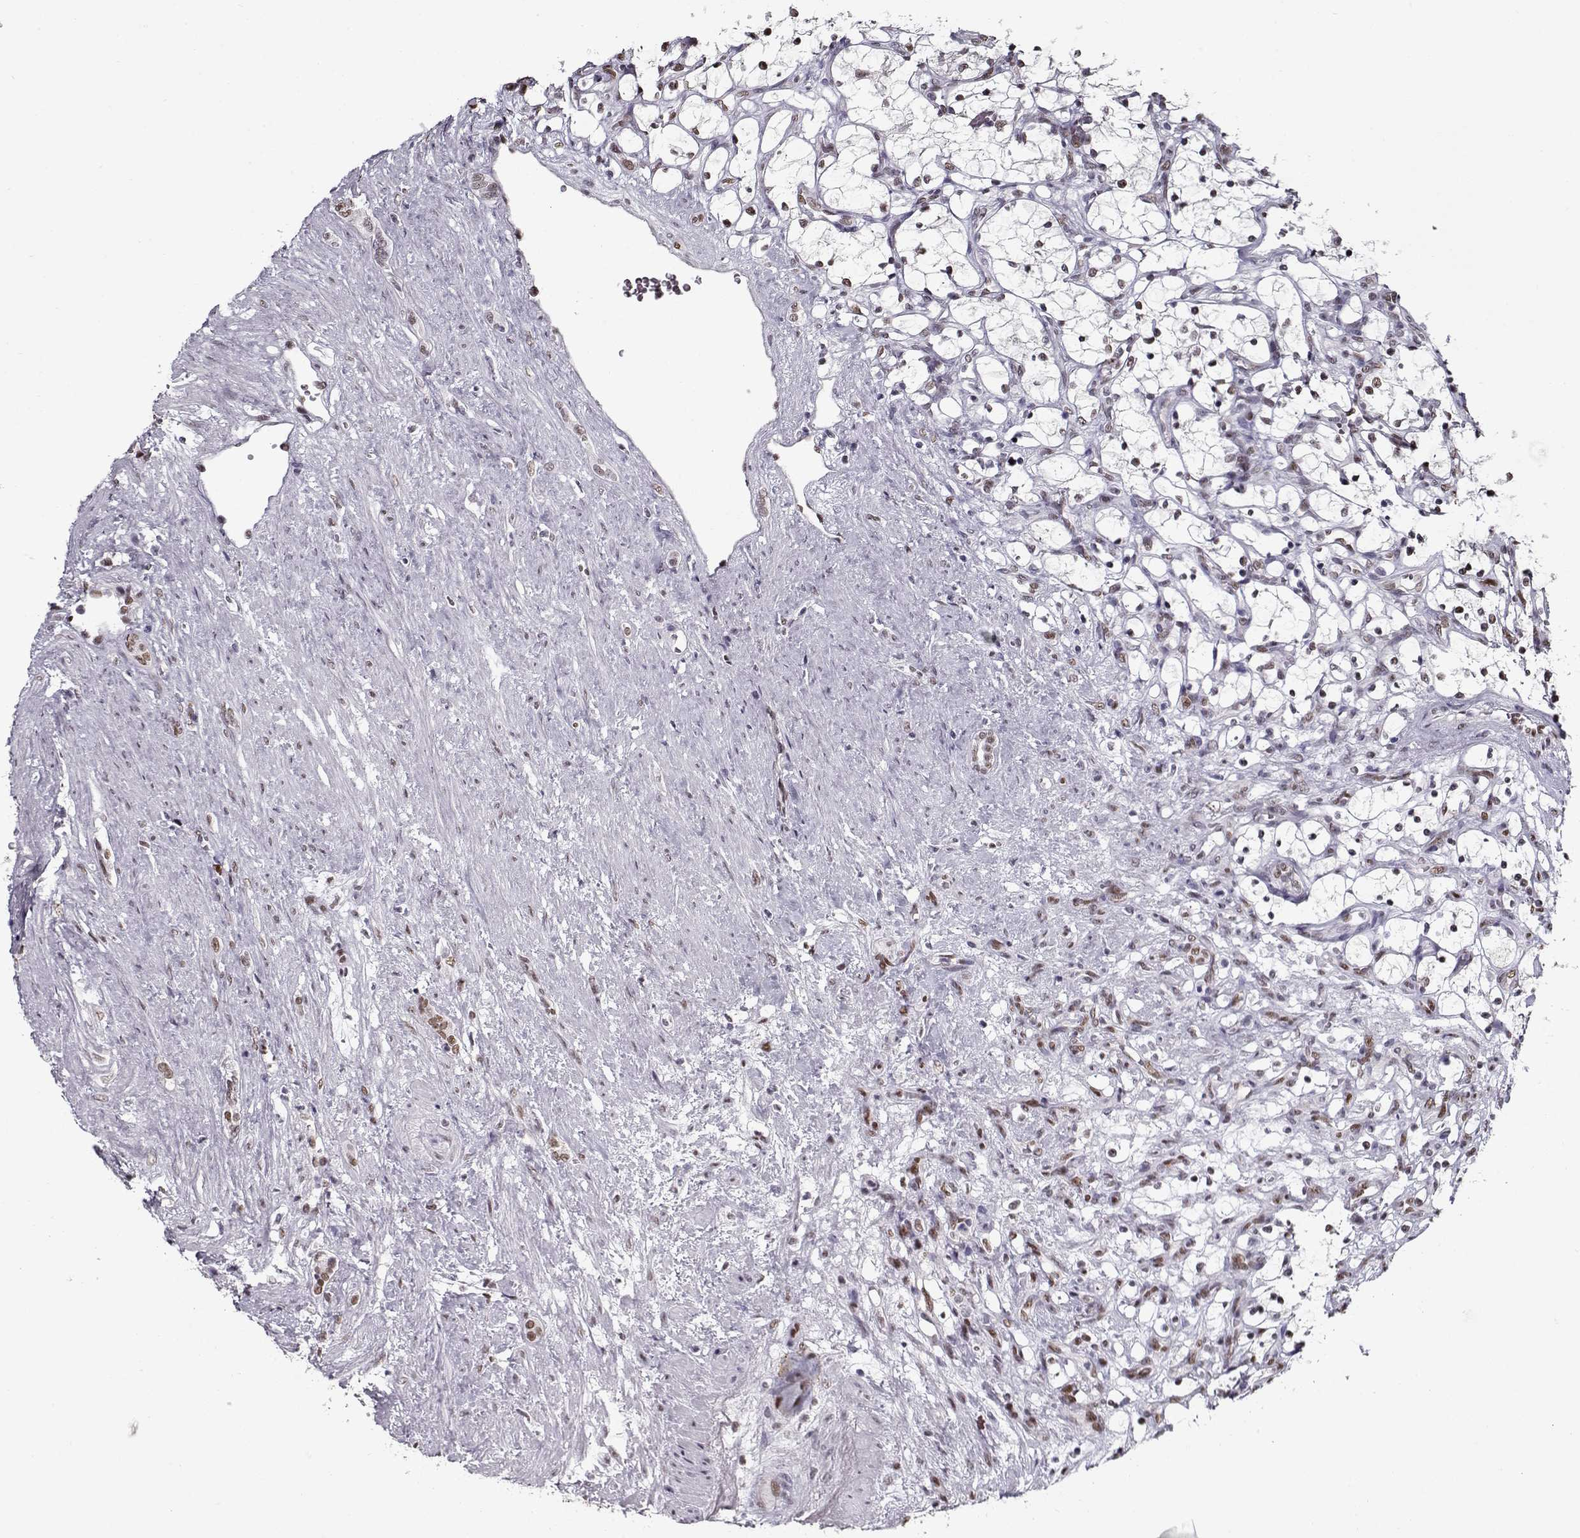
{"staining": {"intensity": "weak", "quantity": "25%-75%", "location": "nuclear"}, "tissue": "renal cancer", "cell_type": "Tumor cells", "image_type": "cancer", "snomed": [{"axis": "morphology", "description": "Adenocarcinoma, NOS"}, {"axis": "topography", "description": "Kidney"}], "caption": "Immunohistochemistry micrograph of renal cancer stained for a protein (brown), which exhibits low levels of weak nuclear expression in approximately 25%-75% of tumor cells.", "gene": "PRMT8", "patient": {"sex": "female", "age": 69}}